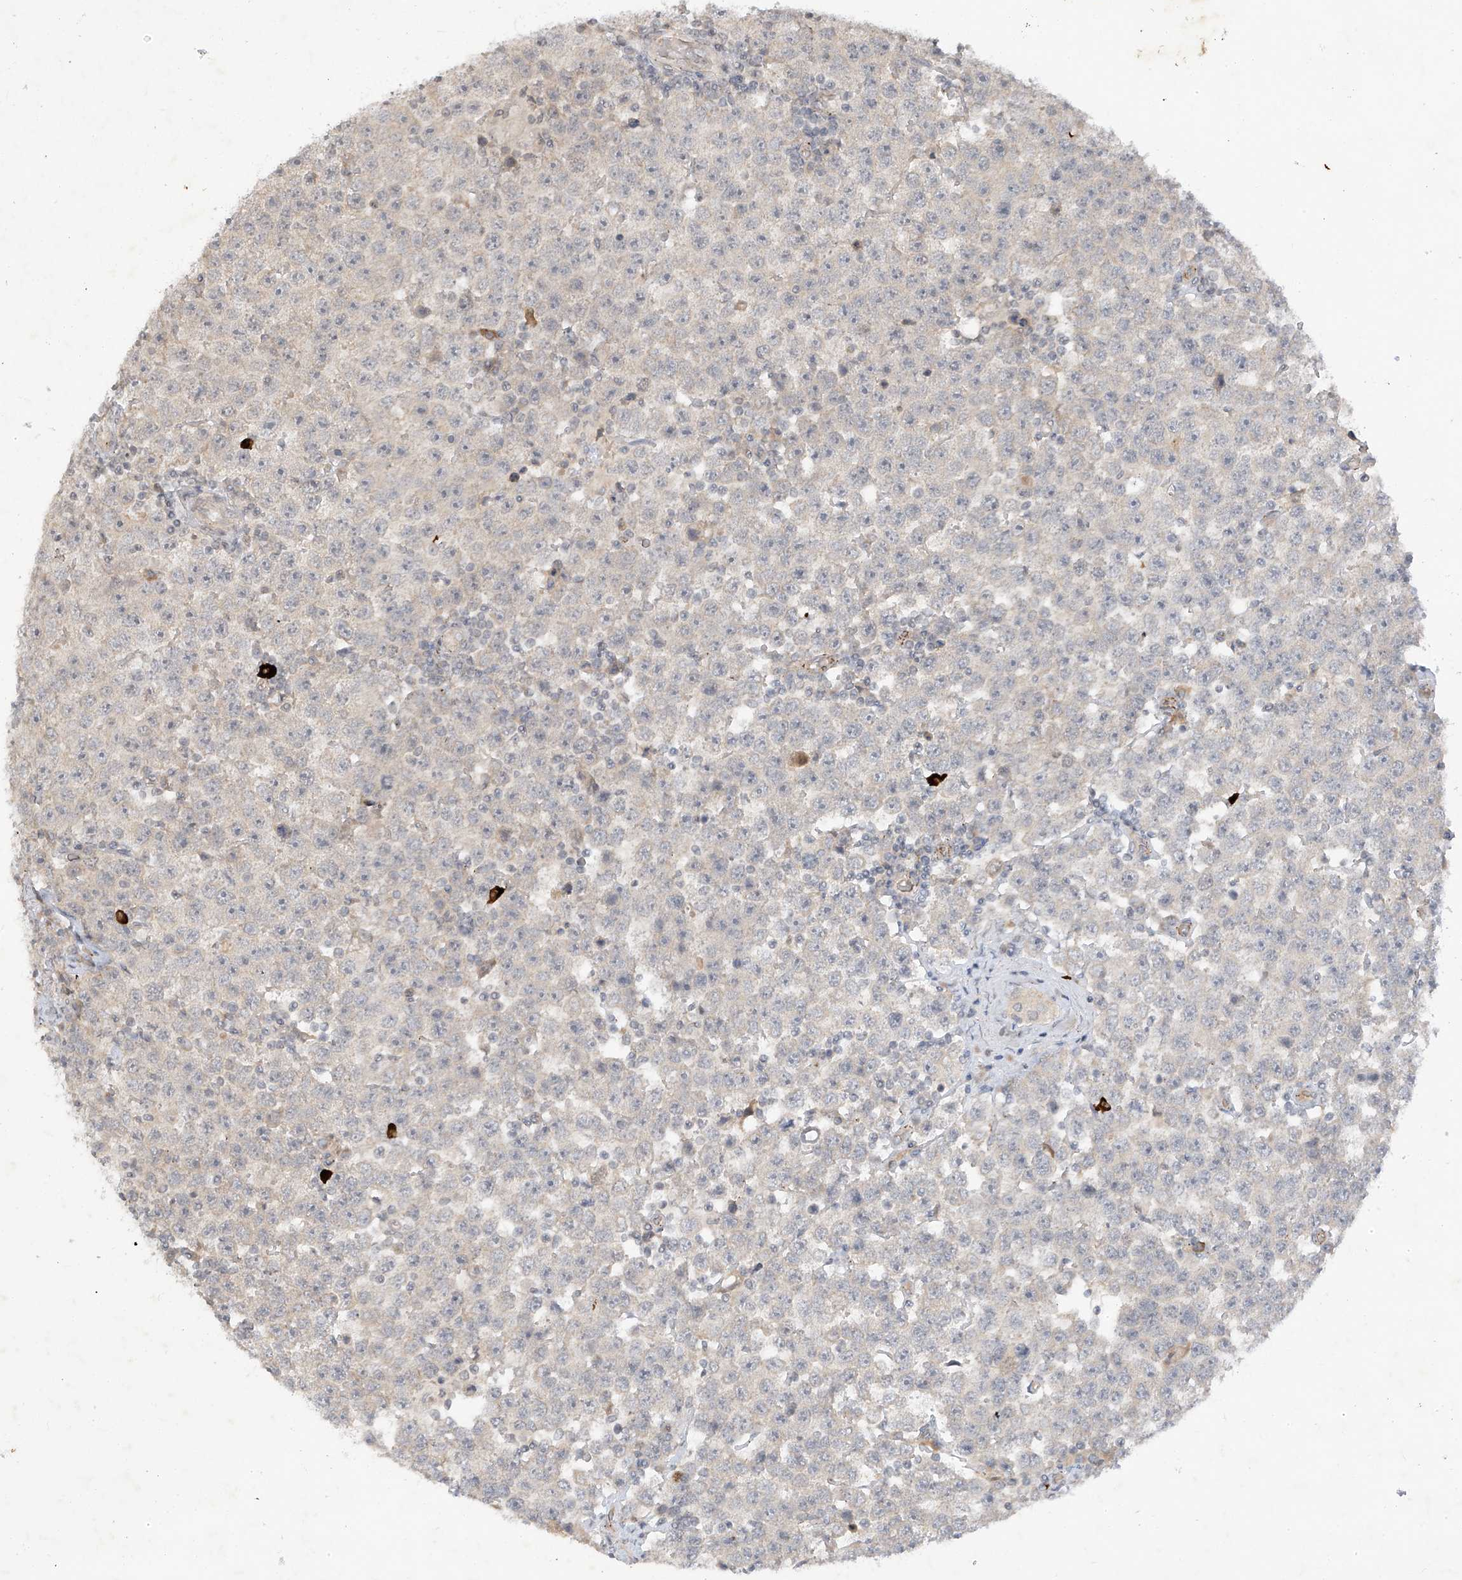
{"staining": {"intensity": "negative", "quantity": "none", "location": "none"}, "tissue": "testis cancer", "cell_type": "Tumor cells", "image_type": "cancer", "snomed": [{"axis": "morphology", "description": "Seminoma, NOS"}, {"axis": "topography", "description": "Testis"}], "caption": "DAB (3,3'-diaminobenzidine) immunohistochemical staining of human seminoma (testis) demonstrates no significant positivity in tumor cells. Nuclei are stained in blue.", "gene": "DGKQ", "patient": {"sex": "male", "age": 28}}